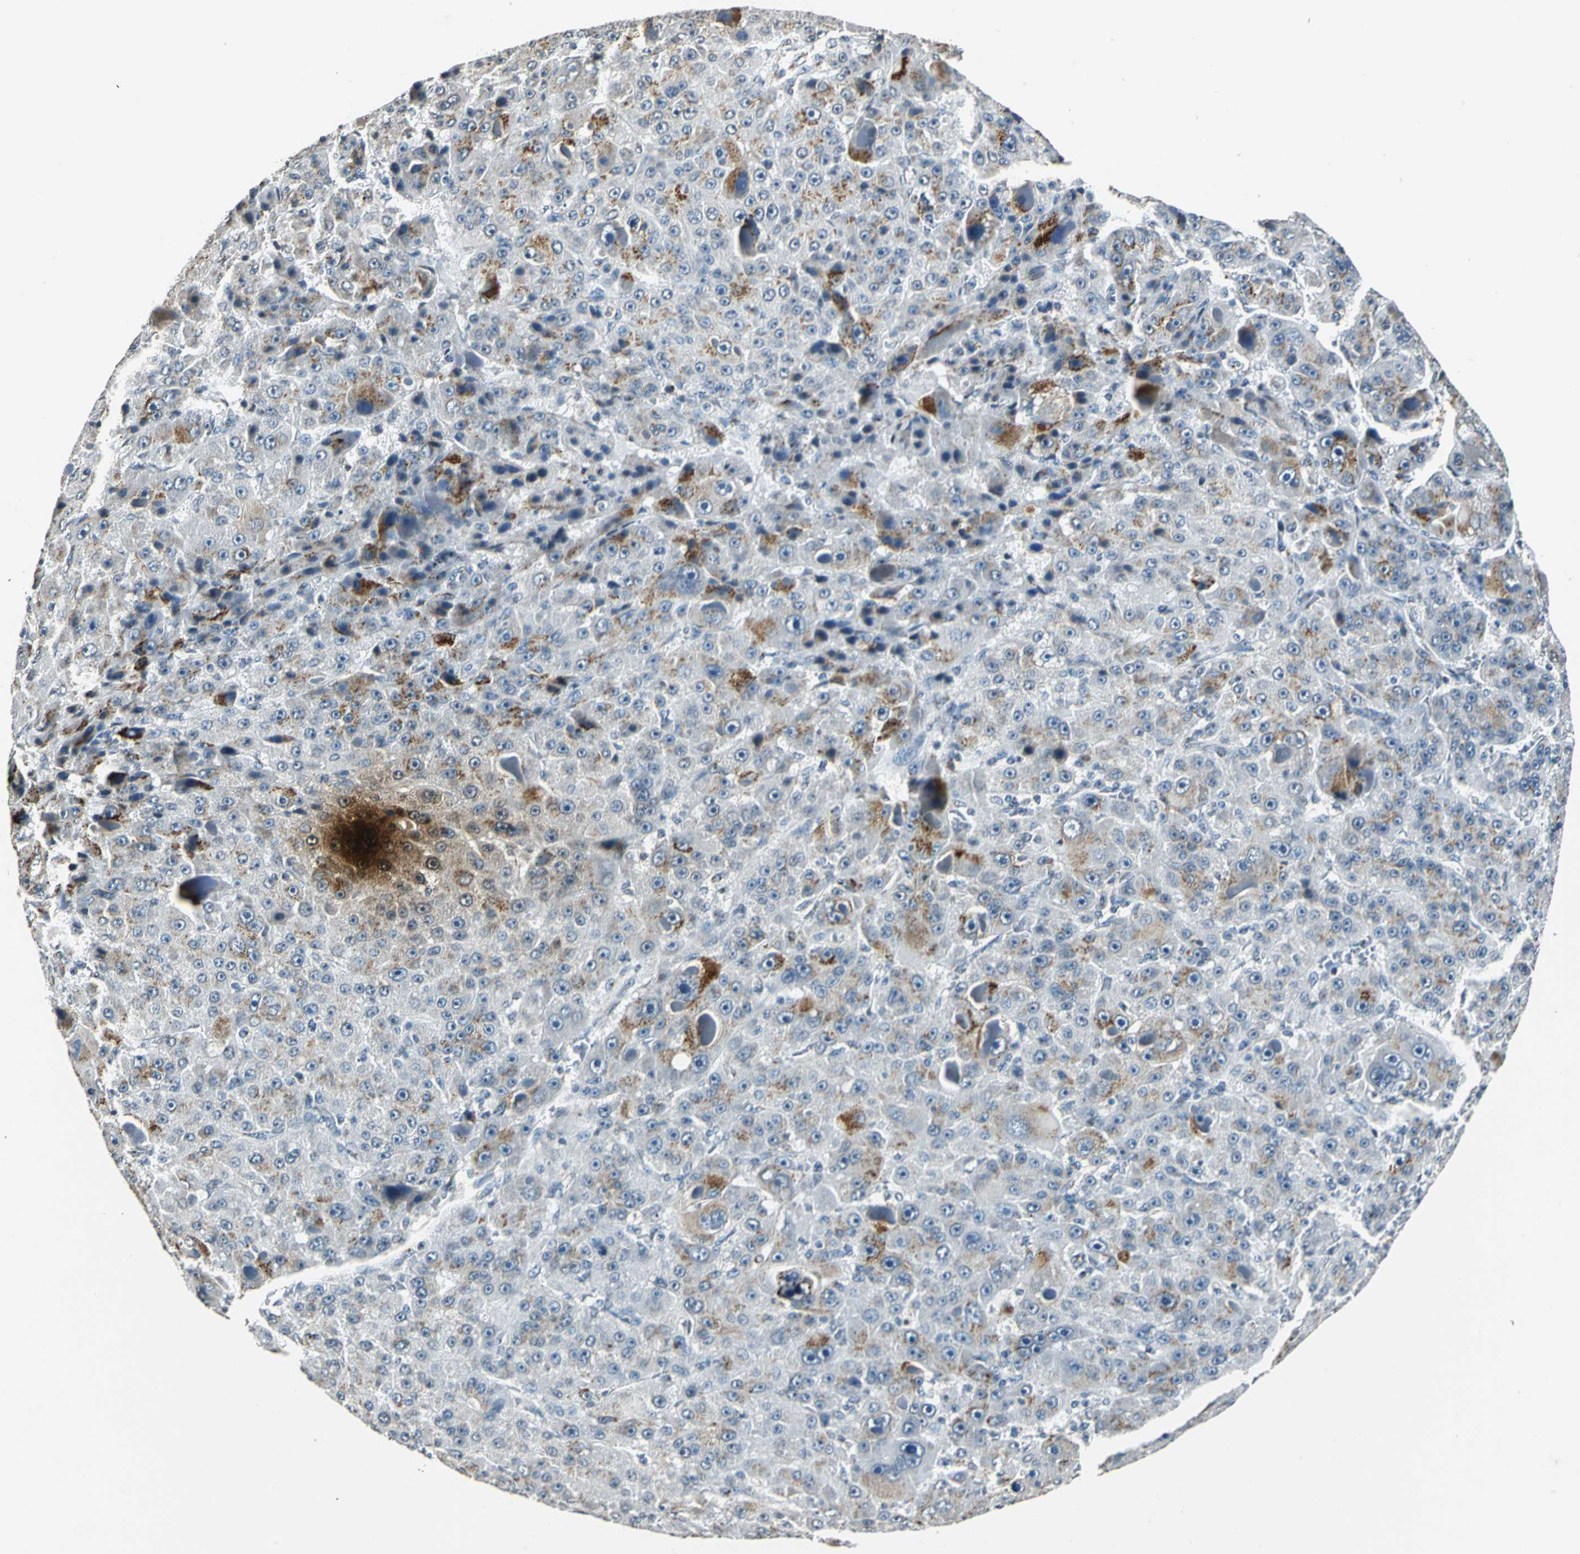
{"staining": {"intensity": "moderate", "quantity": "25%-75%", "location": "cytoplasmic/membranous"}, "tissue": "liver cancer", "cell_type": "Tumor cells", "image_type": "cancer", "snomed": [{"axis": "morphology", "description": "Carcinoma, Hepatocellular, NOS"}, {"axis": "topography", "description": "Liver"}], "caption": "DAB (3,3'-diaminobenzidine) immunohistochemical staining of human liver hepatocellular carcinoma exhibits moderate cytoplasmic/membranous protein staining in approximately 25%-75% of tumor cells.", "gene": "TMEM115", "patient": {"sex": "male", "age": 76}}